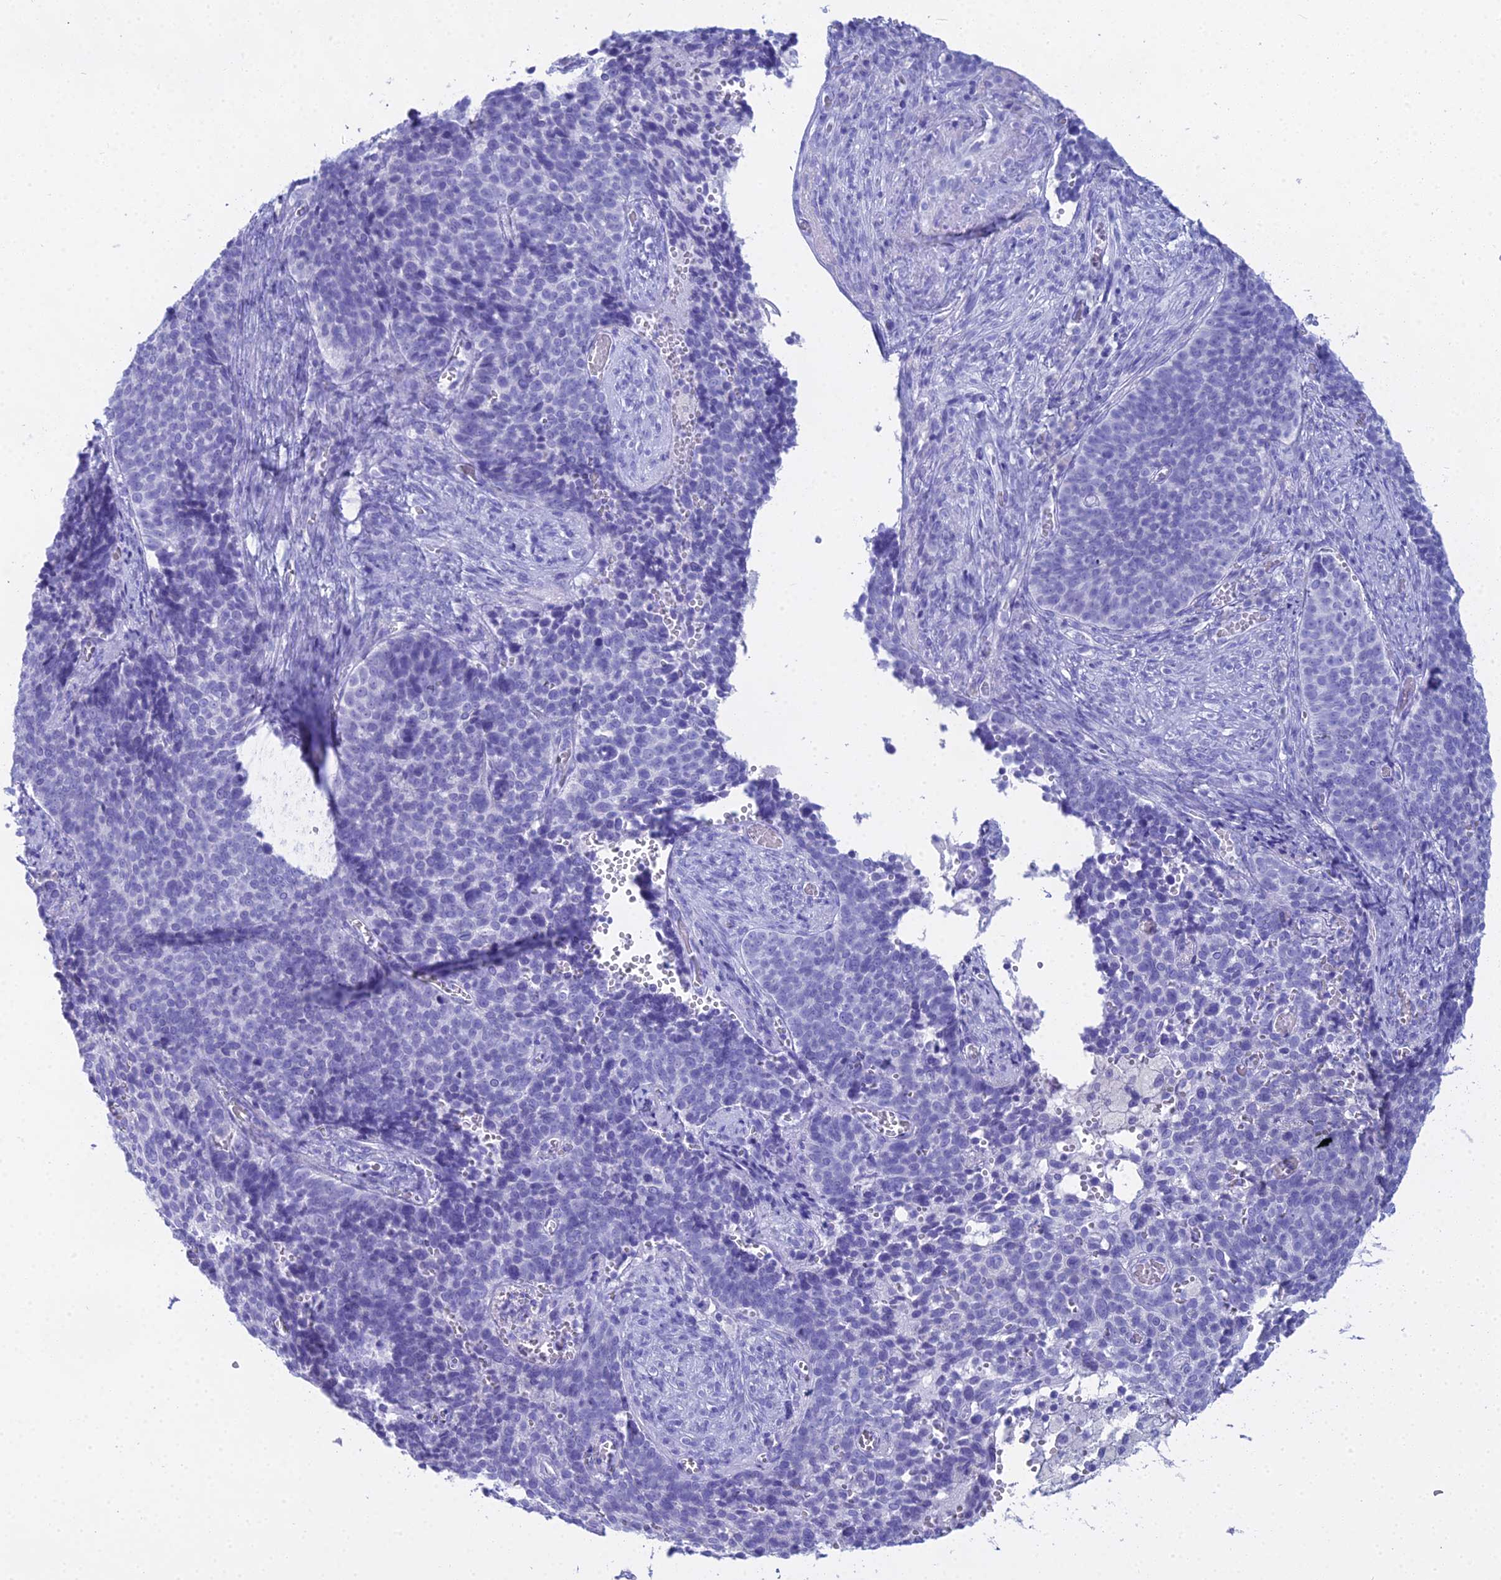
{"staining": {"intensity": "negative", "quantity": "none", "location": "none"}, "tissue": "cervical cancer", "cell_type": "Tumor cells", "image_type": "cancer", "snomed": [{"axis": "morphology", "description": "Normal tissue, NOS"}, {"axis": "morphology", "description": "Squamous cell carcinoma, NOS"}, {"axis": "topography", "description": "Cervix"}], "caption": "This is an immunohistochemistry (IHC) image of human cervical cancer (squamous cell carcinoma). There is no staining in tumor cells.", "gene": "CGB2", "patient": {"sex": "female", "age": 39}}